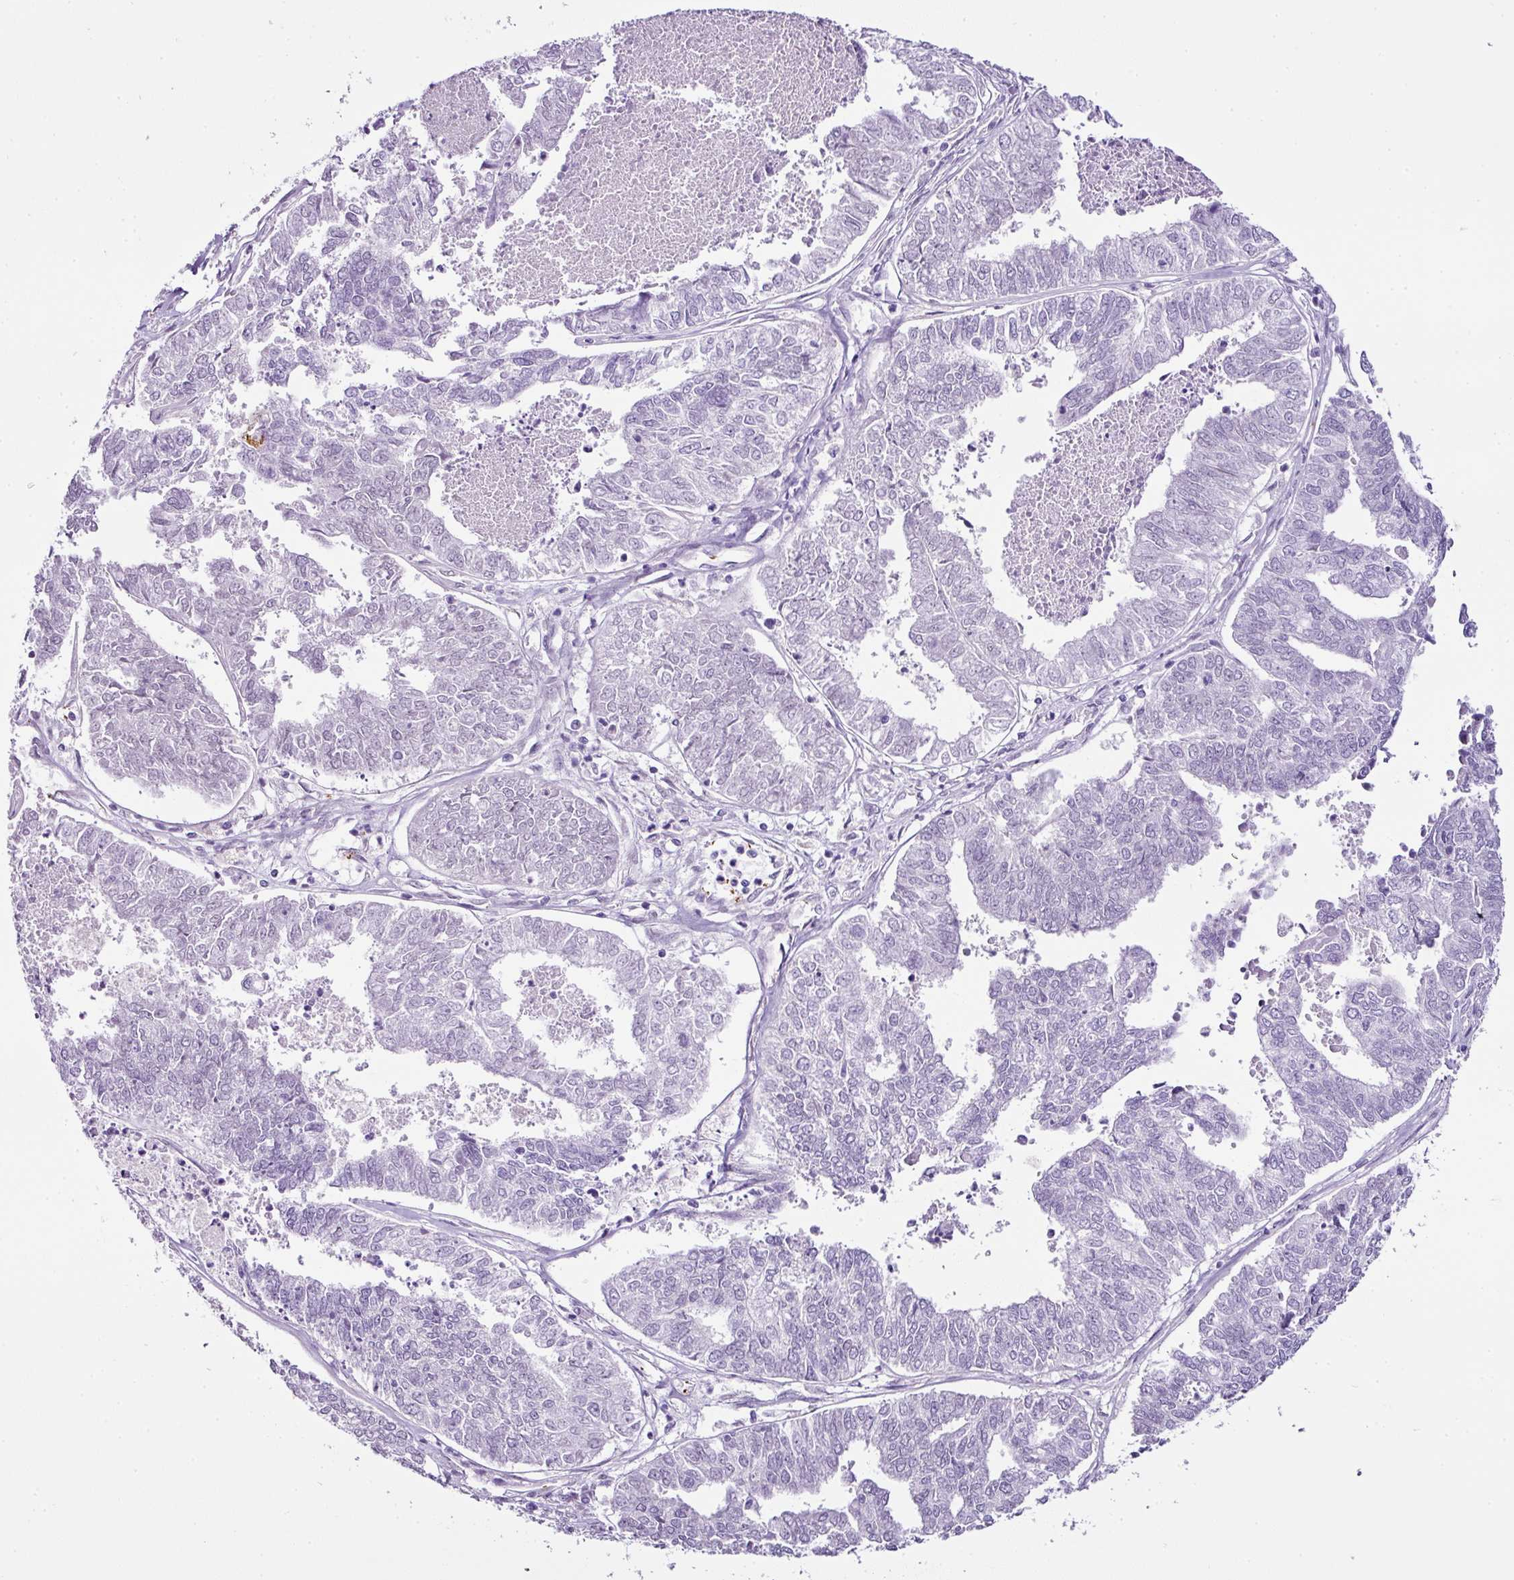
{"staining": {"intensity": "negative", "quantity": "none", "location": "none"}, "tissue": "endometrial cancer", "cell_type": "Tumor cells", "image_type": "cancer", "snomed": [{"axis": "morphology", "description": "Adenocarcinoma, NOS"}, {"axis": "topography", "description": "Endometrium"}], "caption": "High magnification brightfield microscopy of endometrial cancer (adenocarcinoma) stained with DAB (3,3'-diaminobenzidine) (brown) and counterstained with hematoxylin (blue): tumor cells show no significant staining.", "gene": "CMTM5", "patient": {"sex": "female", "age": 73}}